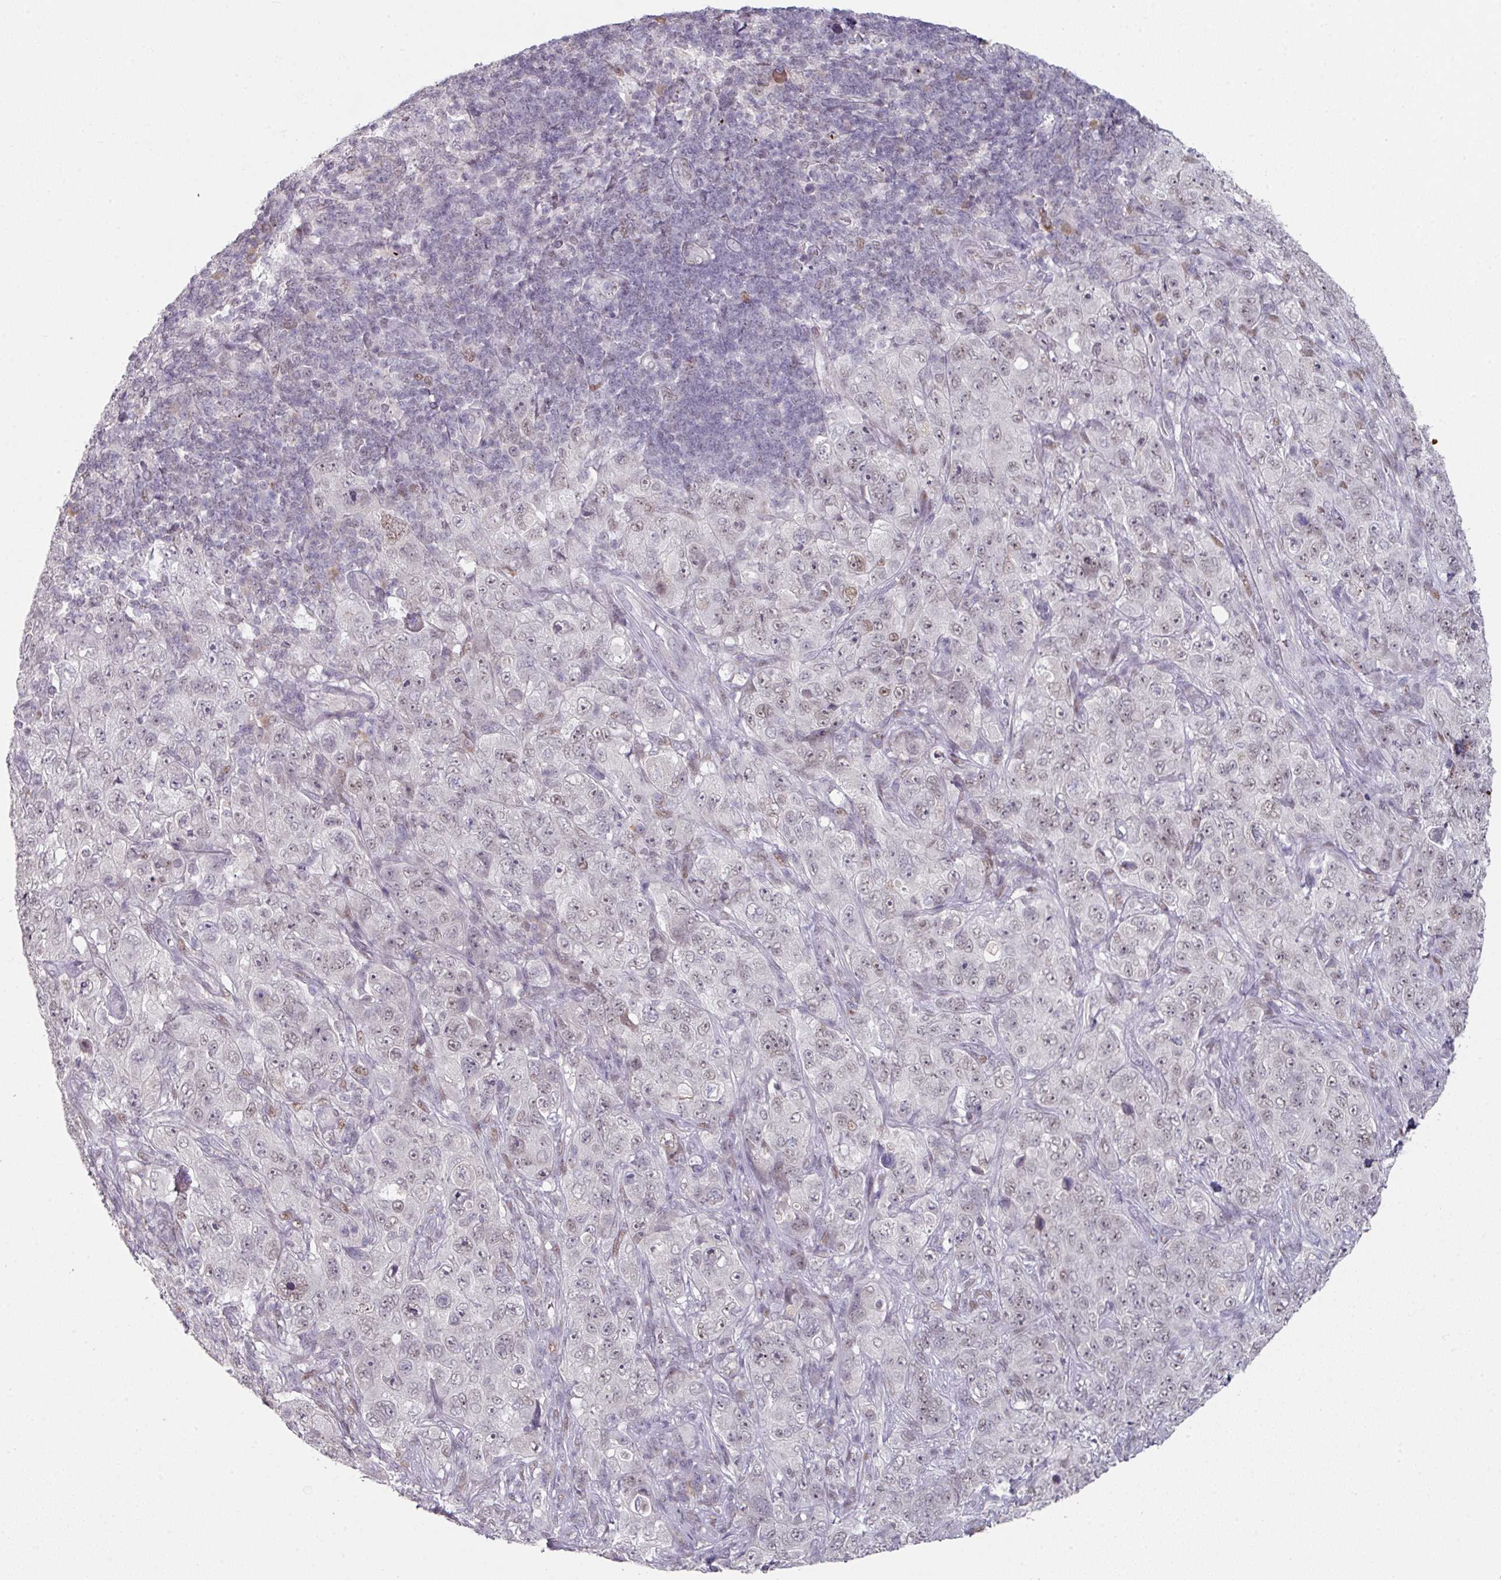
{"staining": {"intensity": "weak", "quantity": ">75%", "location": "nuclear"}, "tissue": "pancreatic cancer", "cell_type": "Tumor cells", "image_type": "cancer", "snomed": [{"axis": "morphology", "description": "Adenocarcinoma, NOS"}, {"axis": "topography", "description": "Pancreas"}], "caption": "Protein staining displays weak nuclear staining in approximately >75% of tumor cells in pancreatic adenocarcinoma. (brown staining indicates protein expression, while blue staining denotes nuclei).", "gene": "ELK1", "patient": {"sex": "male", "age": 68}}